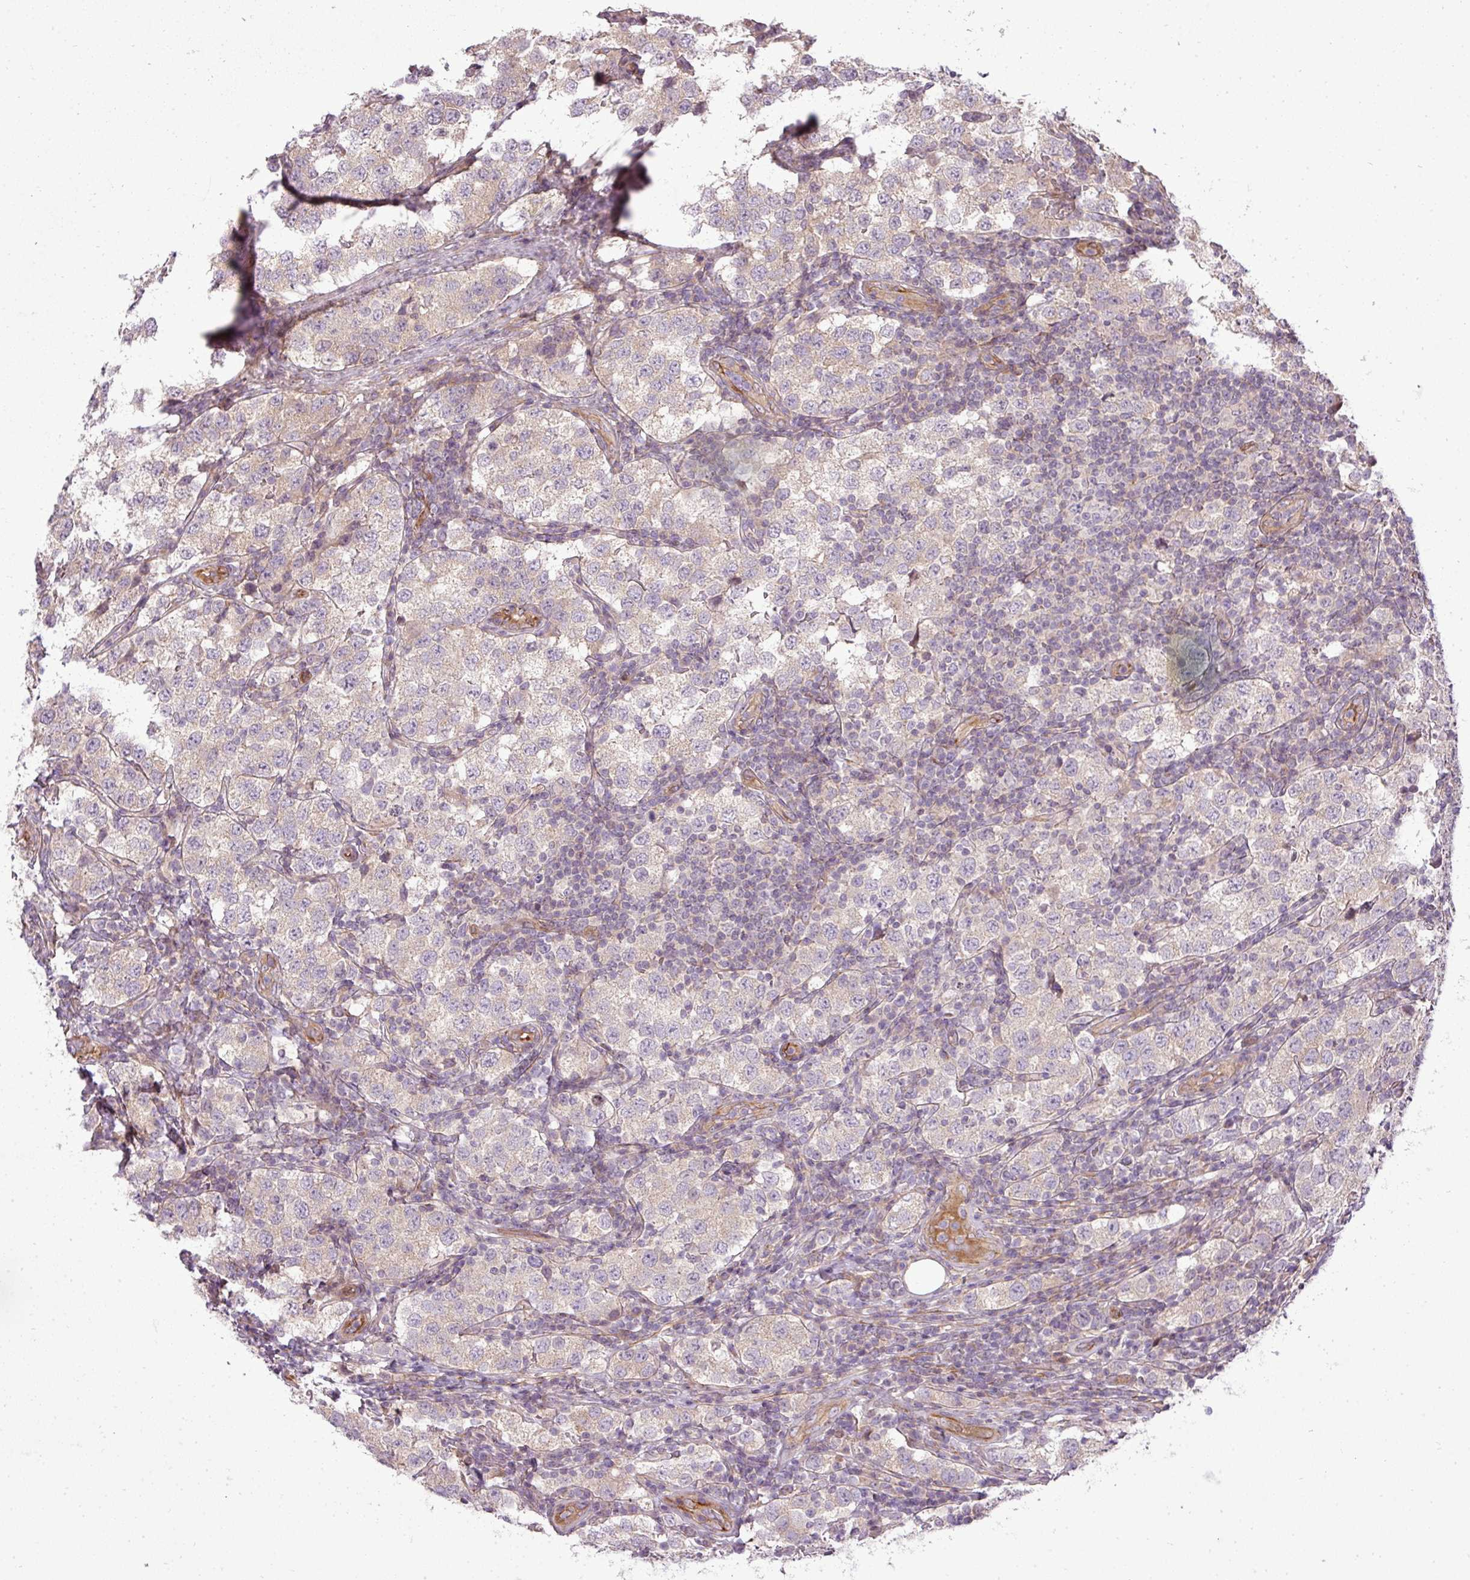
{"staining": {"intensity": "negative", "quantity": "none", "location": "none"}, "tissue": "testis cancer", "cell_type": "Tumor cells", "image_type": "cancer", "snomed": [{"axis": "morphology", "description": "Seminoma, NOS"}, {"axis": "topography", "description": "Testis"}], "caption": "Immunohistochemistry (IHC) of human seminoma (testis) demonstrates no staining in tumor cells. (DAB immunohistochemistry (IHC) visualized using brightfield microscopy, high magnification).", "gene": "PDRG1", "patient": {"sex": "male", "age": 34}}